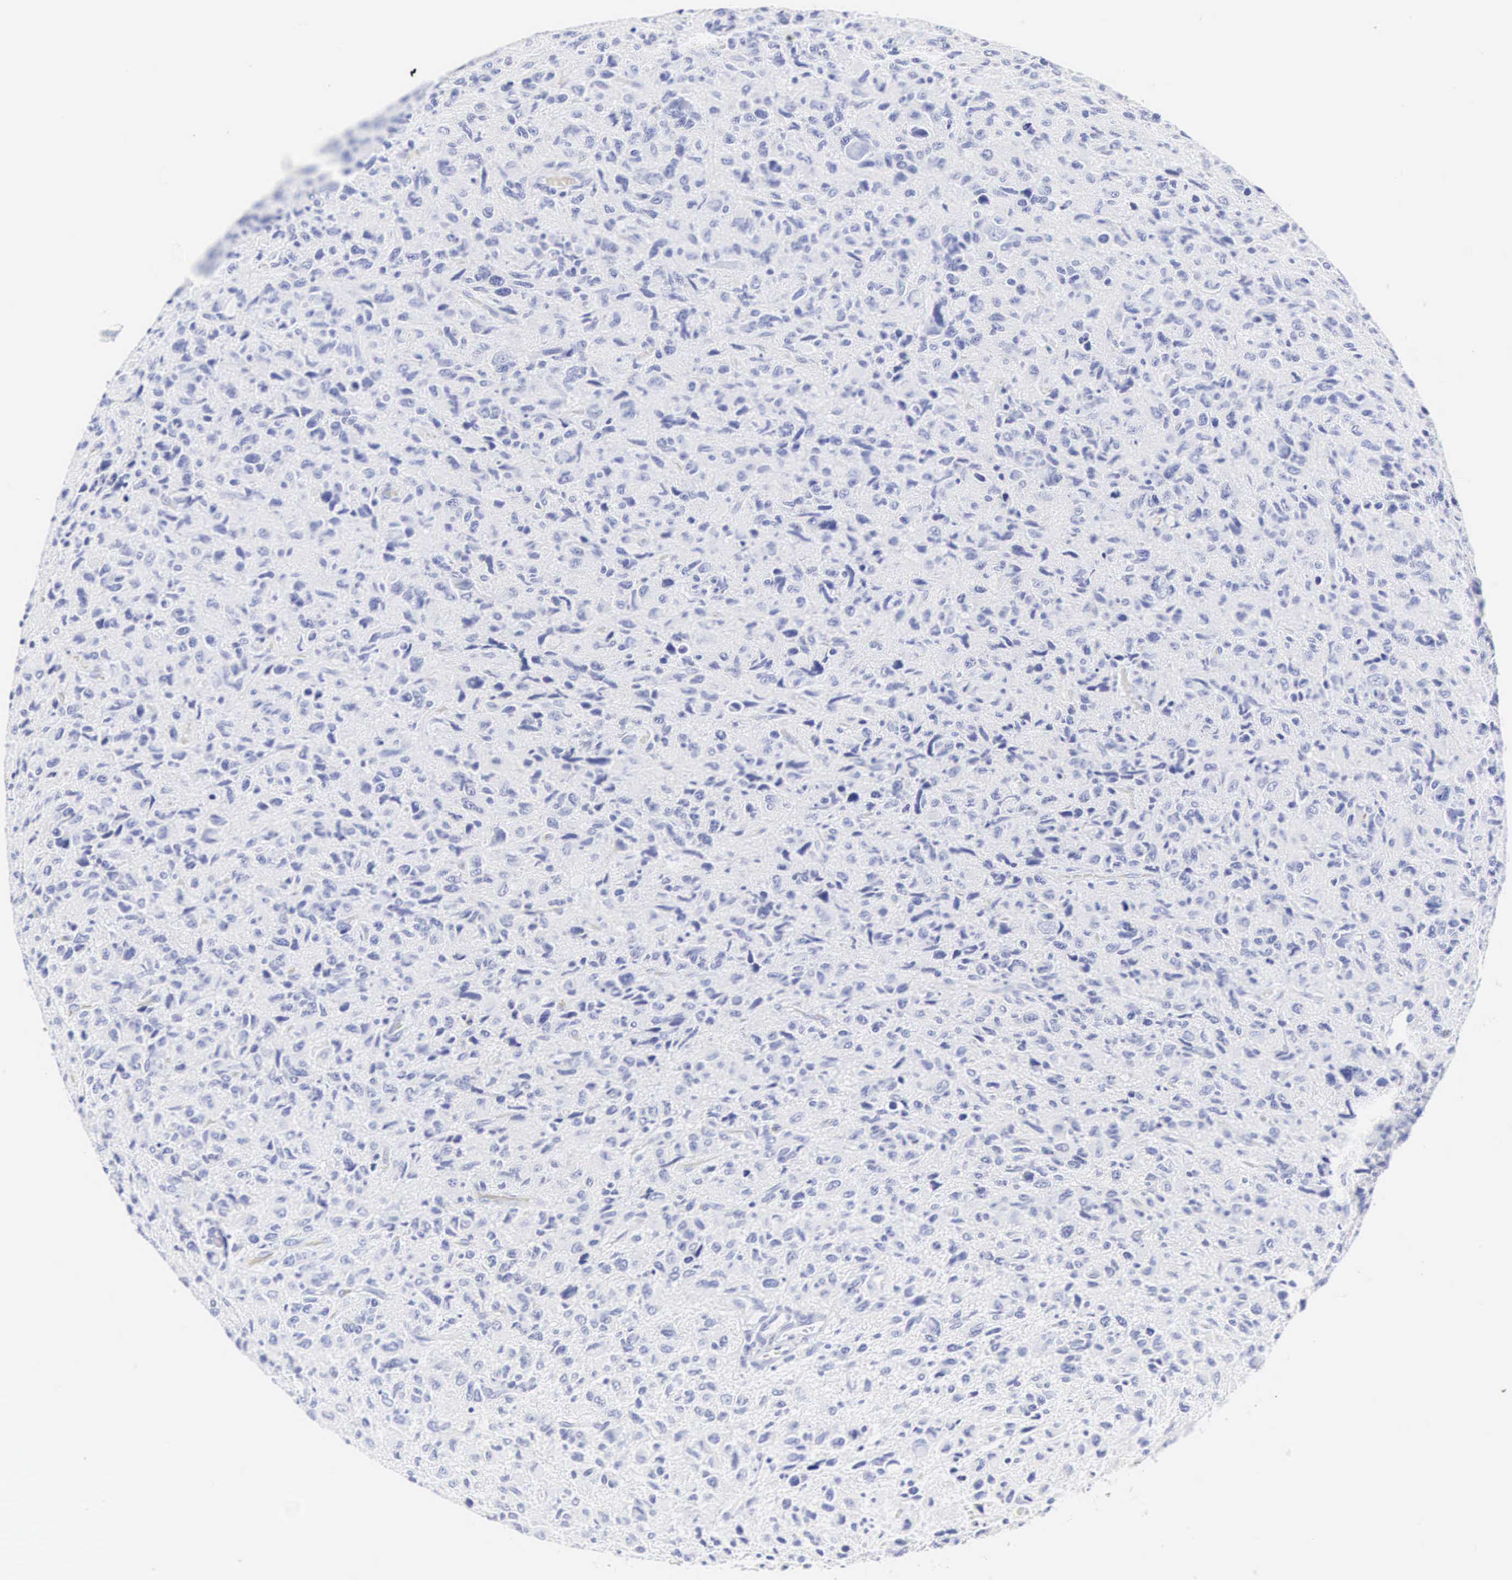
{"staining": {"intensity": "negative", "quantity": "none", "location": "none"}, "tissue": "glioma", "cell_type": "Tumor cells", "image_type": "cancer", "snomed": [{"axis": "morphology", "description": "Glioma, malignant, High grade"}, {"axis": "topography", "description": "Brain"}], "caption": "This photomicrograph is of glioma stained with IHC to label a protein in brown with the nuclei are counter-stained blue. There is no positivity in tumor cells.", "gene": "INS", "patient": {"sex": "female", "age": 60}}